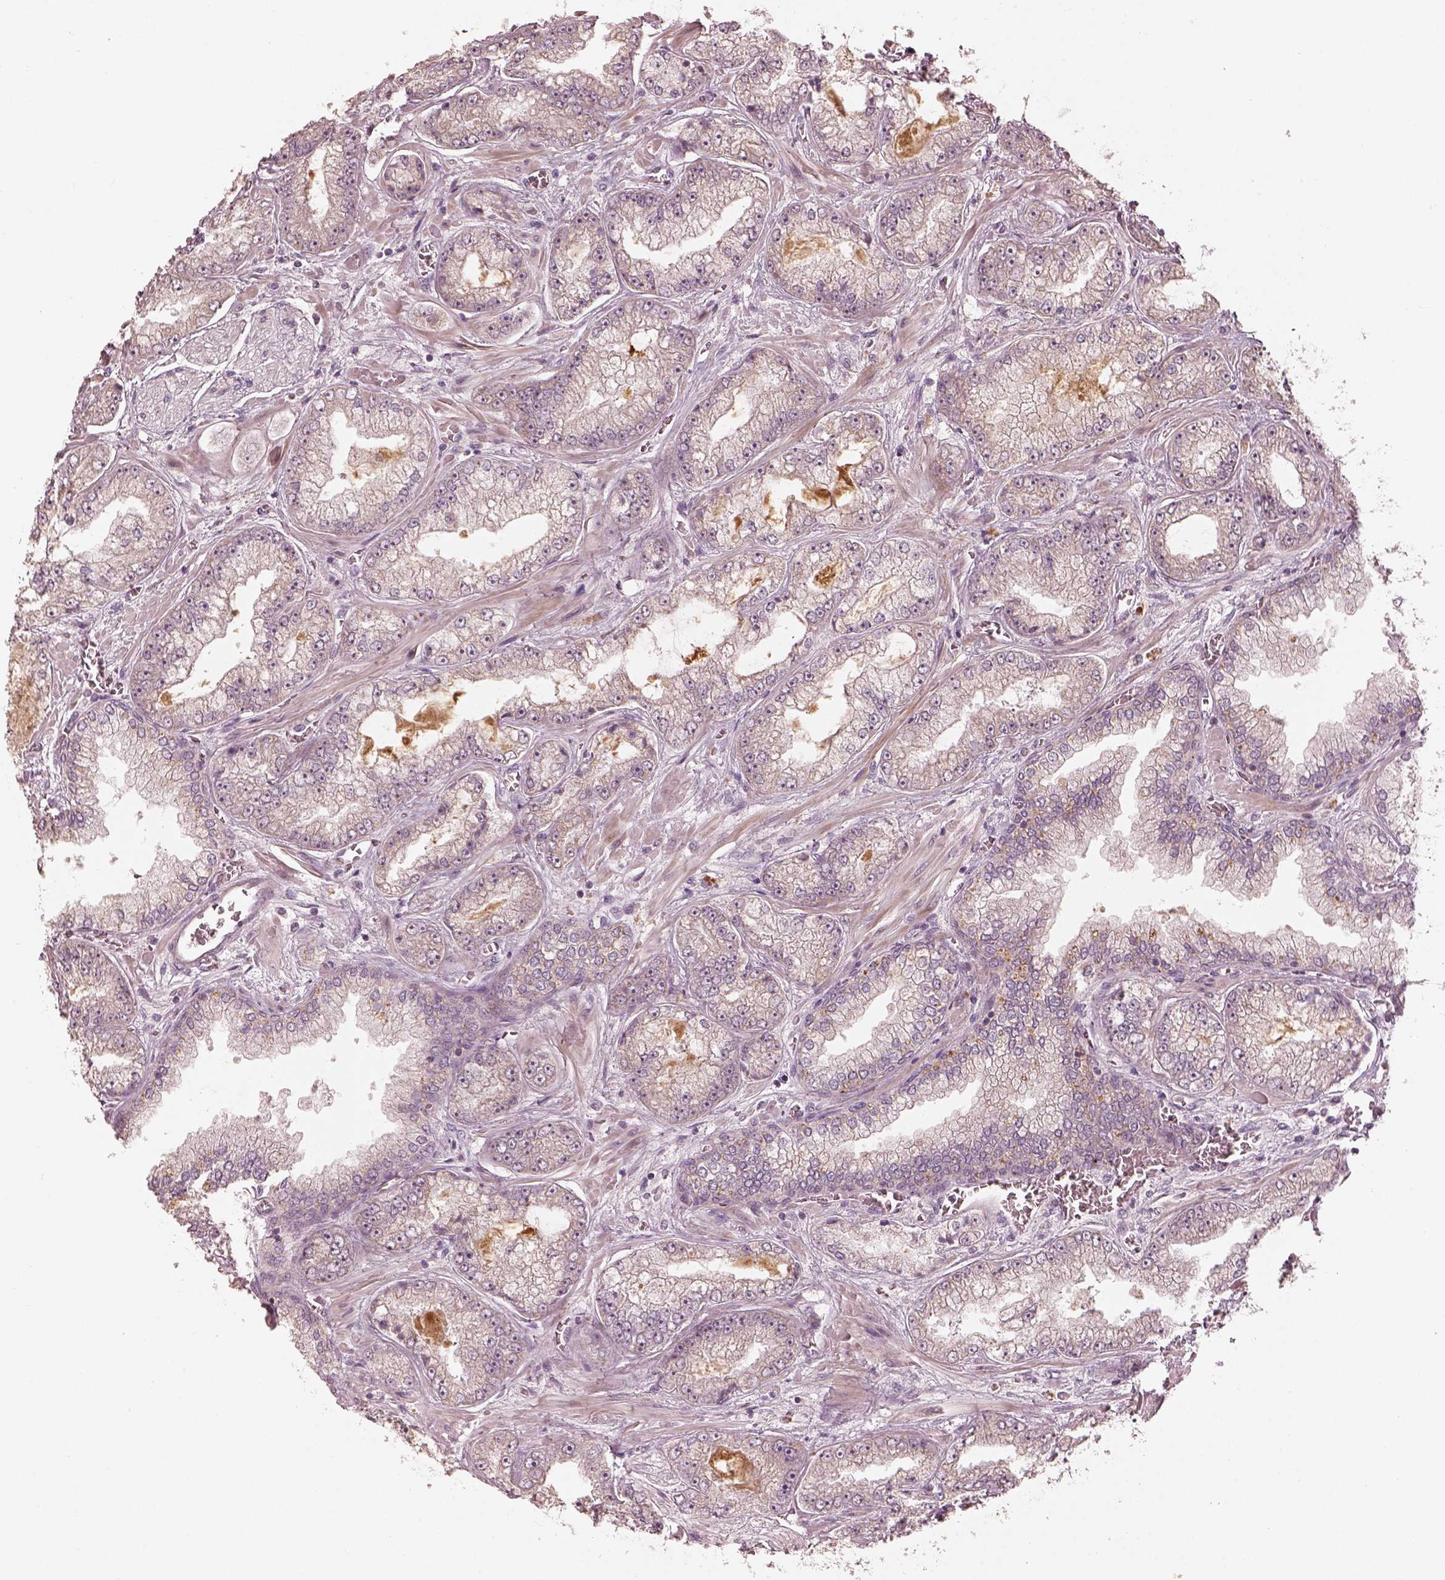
{"staining": {"intensity": "negative", "quantity": "none", "location": "none"}, "tissue": "prostate cancer", "cell_type": "Tumor cells", "image_type": "cancer", "snomed": [{"axis": "morphology", "description": "Adenocarcinoma, Low grade"}, {"axis": "topography", "description": "Prostate"}], "caption": "Immunohistochemistry (IHC) image of prostate adenocarcinoma (low-grade) stained for a protein (brown), which reveals no expression in tumor cells.", "gene": "SLC25A46", "patient": {"sex": "male", "age": 57}}